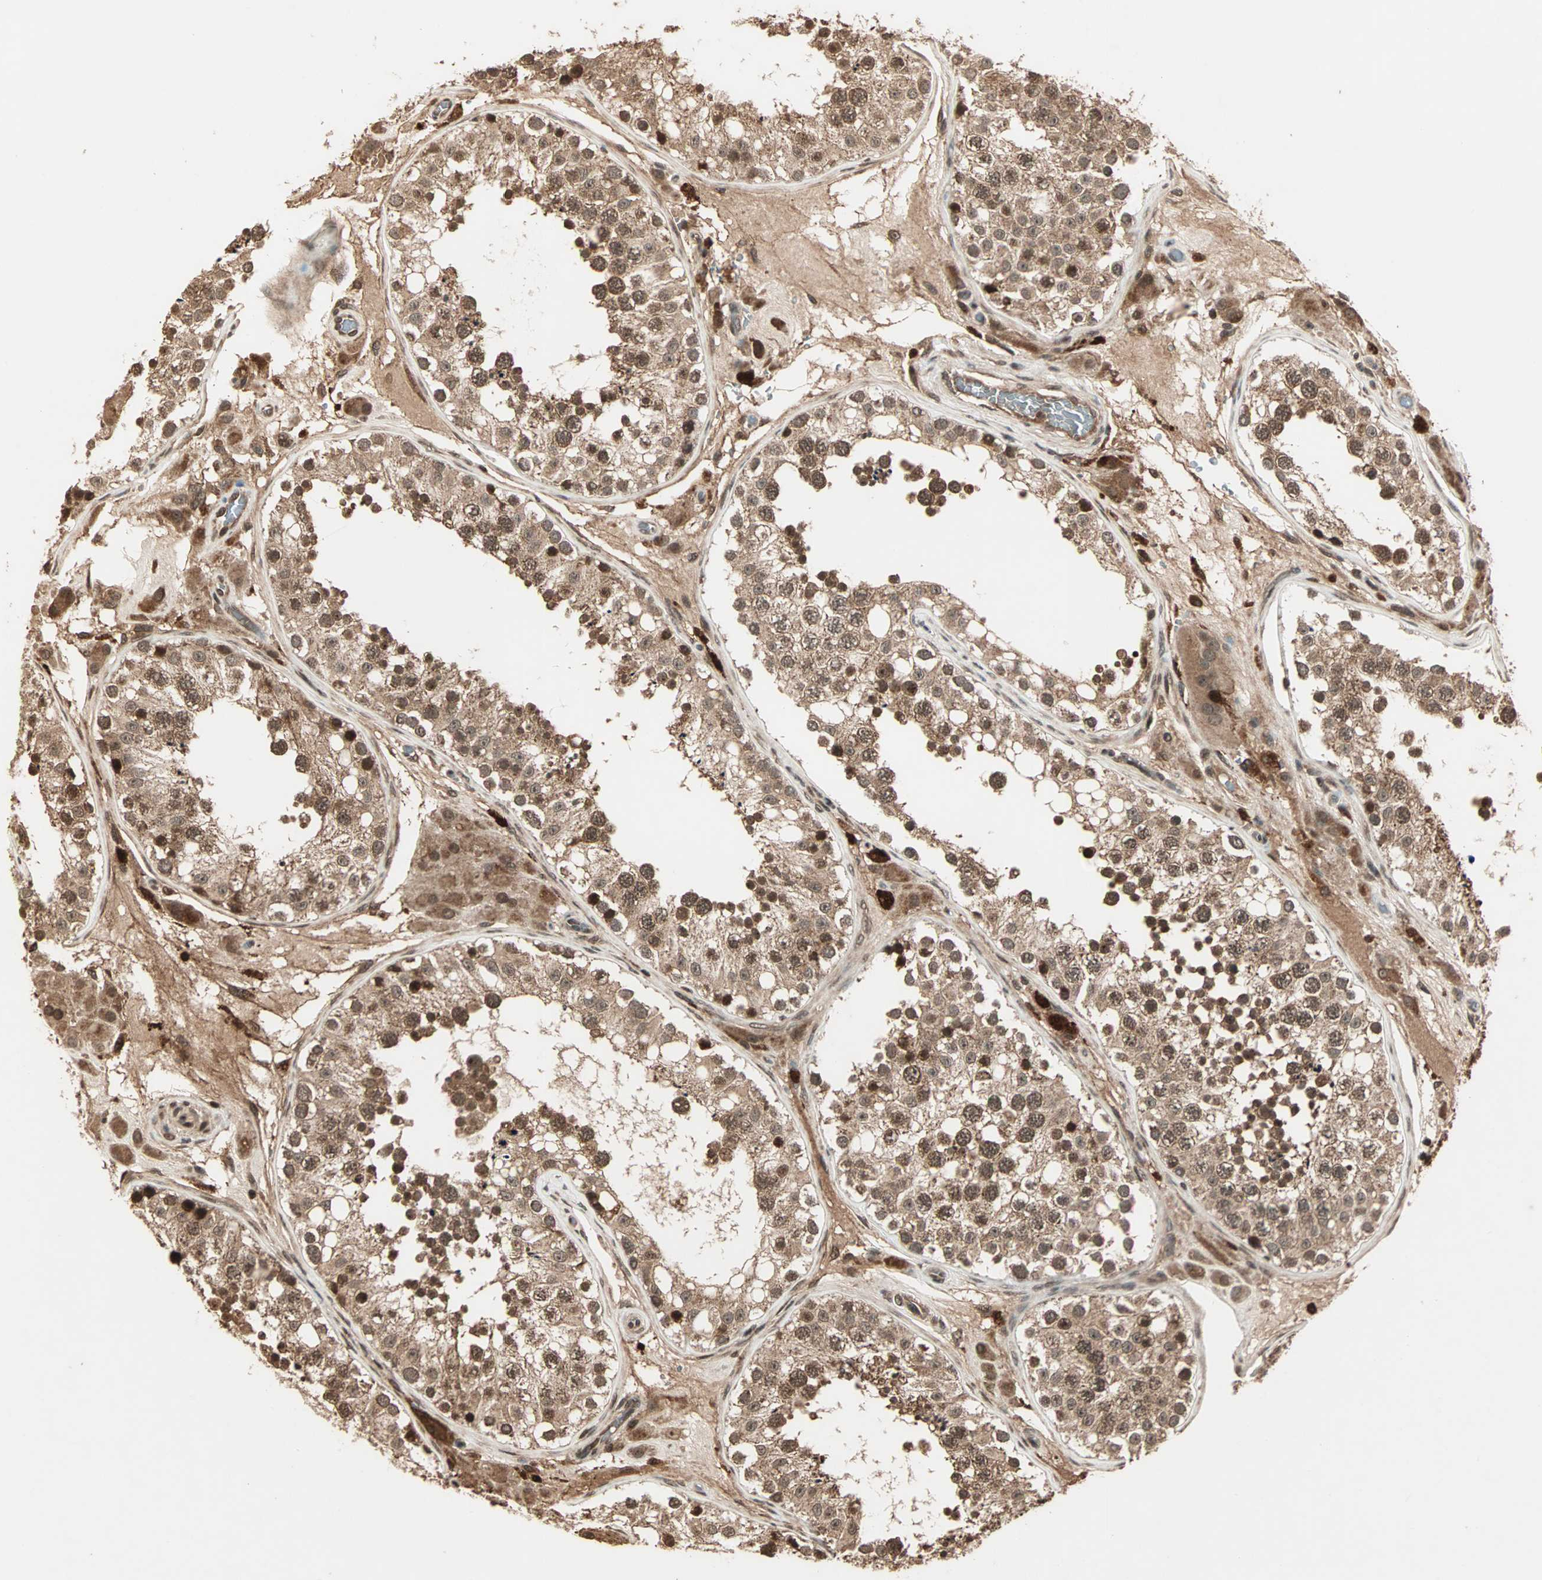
{"staining": {"intensity": "strong", "quantity": ">75%", "location": "cytoplasmic/membranous,nuclear"}, "tissue": "testis", "cell_type": "Cells in seminiferous ducts", "image_type": "normal", "snomed": [{"axis": "morphology", "description": "Normal tissue, NOS"}, {"axis": "topography", "description": "Testis"}], "caption": "A high-resolution image shows IHC staining of unremarkable testis, which reveals strong cytoplasmic/membranous,nuclear positivity in approximately >75% of cells in seminiferous ducts. (Brightfield microscopy of DAB IHC at high magnification).", "gene": "RFFL", "patient": {"sex": "male", "age": 26}}